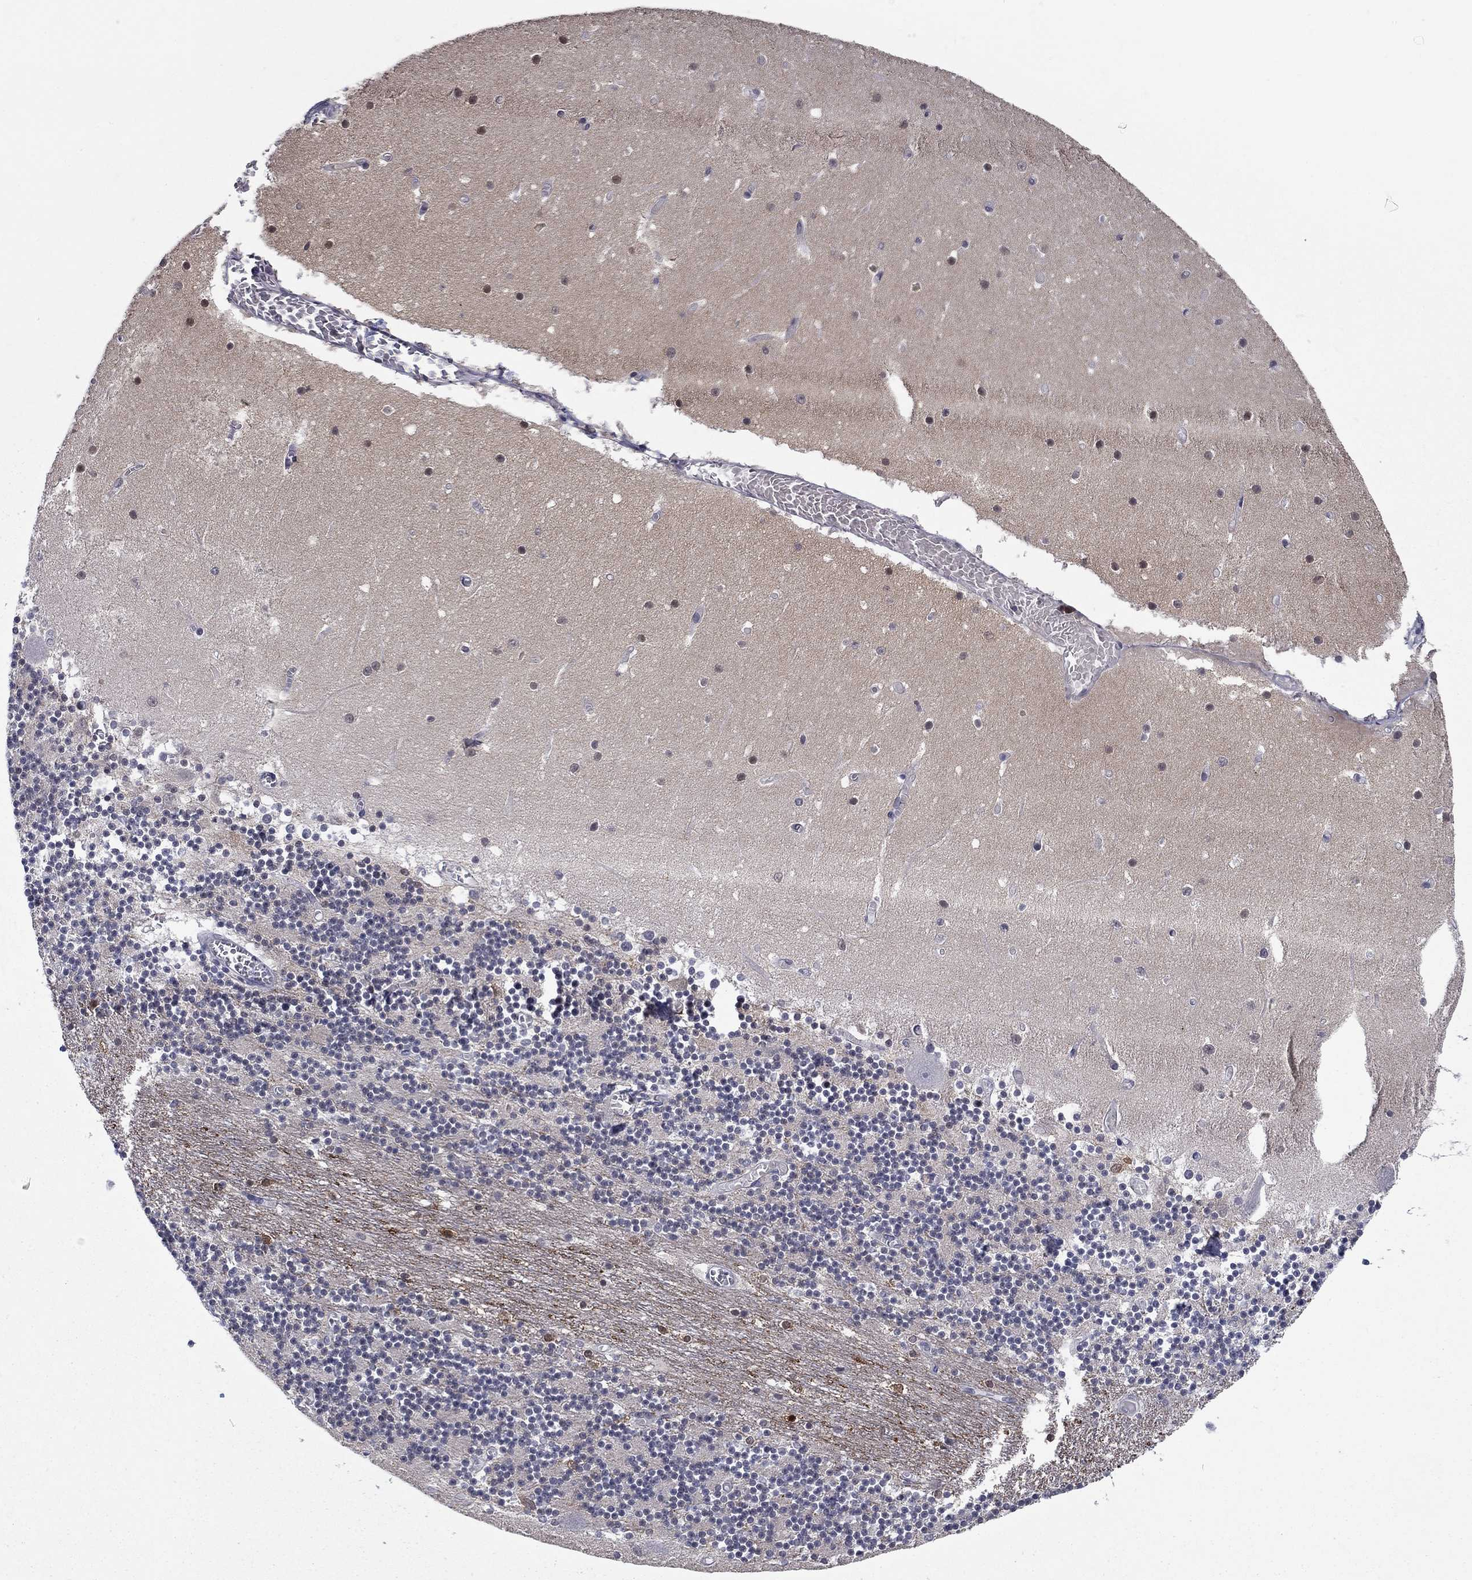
{"staining": {"intensity": "moderate", "quantity": "<25%", "location": "cytoplasmic/membranous"}, "tissue": "cerebellum", "cell_type": "Cells in granular layer", "image_type": "normal", "snomed": [{"axis": "morphology", "description": "Normal tissue, NOS"}, {"axis": "topography", "description": "Cerebellum"}], "caption": "An IHC image of normal tissue is shown. Protein staining in brown shows moderate cytoplasmic/membranous positivity in cerebellum within cells in granular layer.", "gene": "STMN1", "patient": {"sex": "female", "age": 28}}